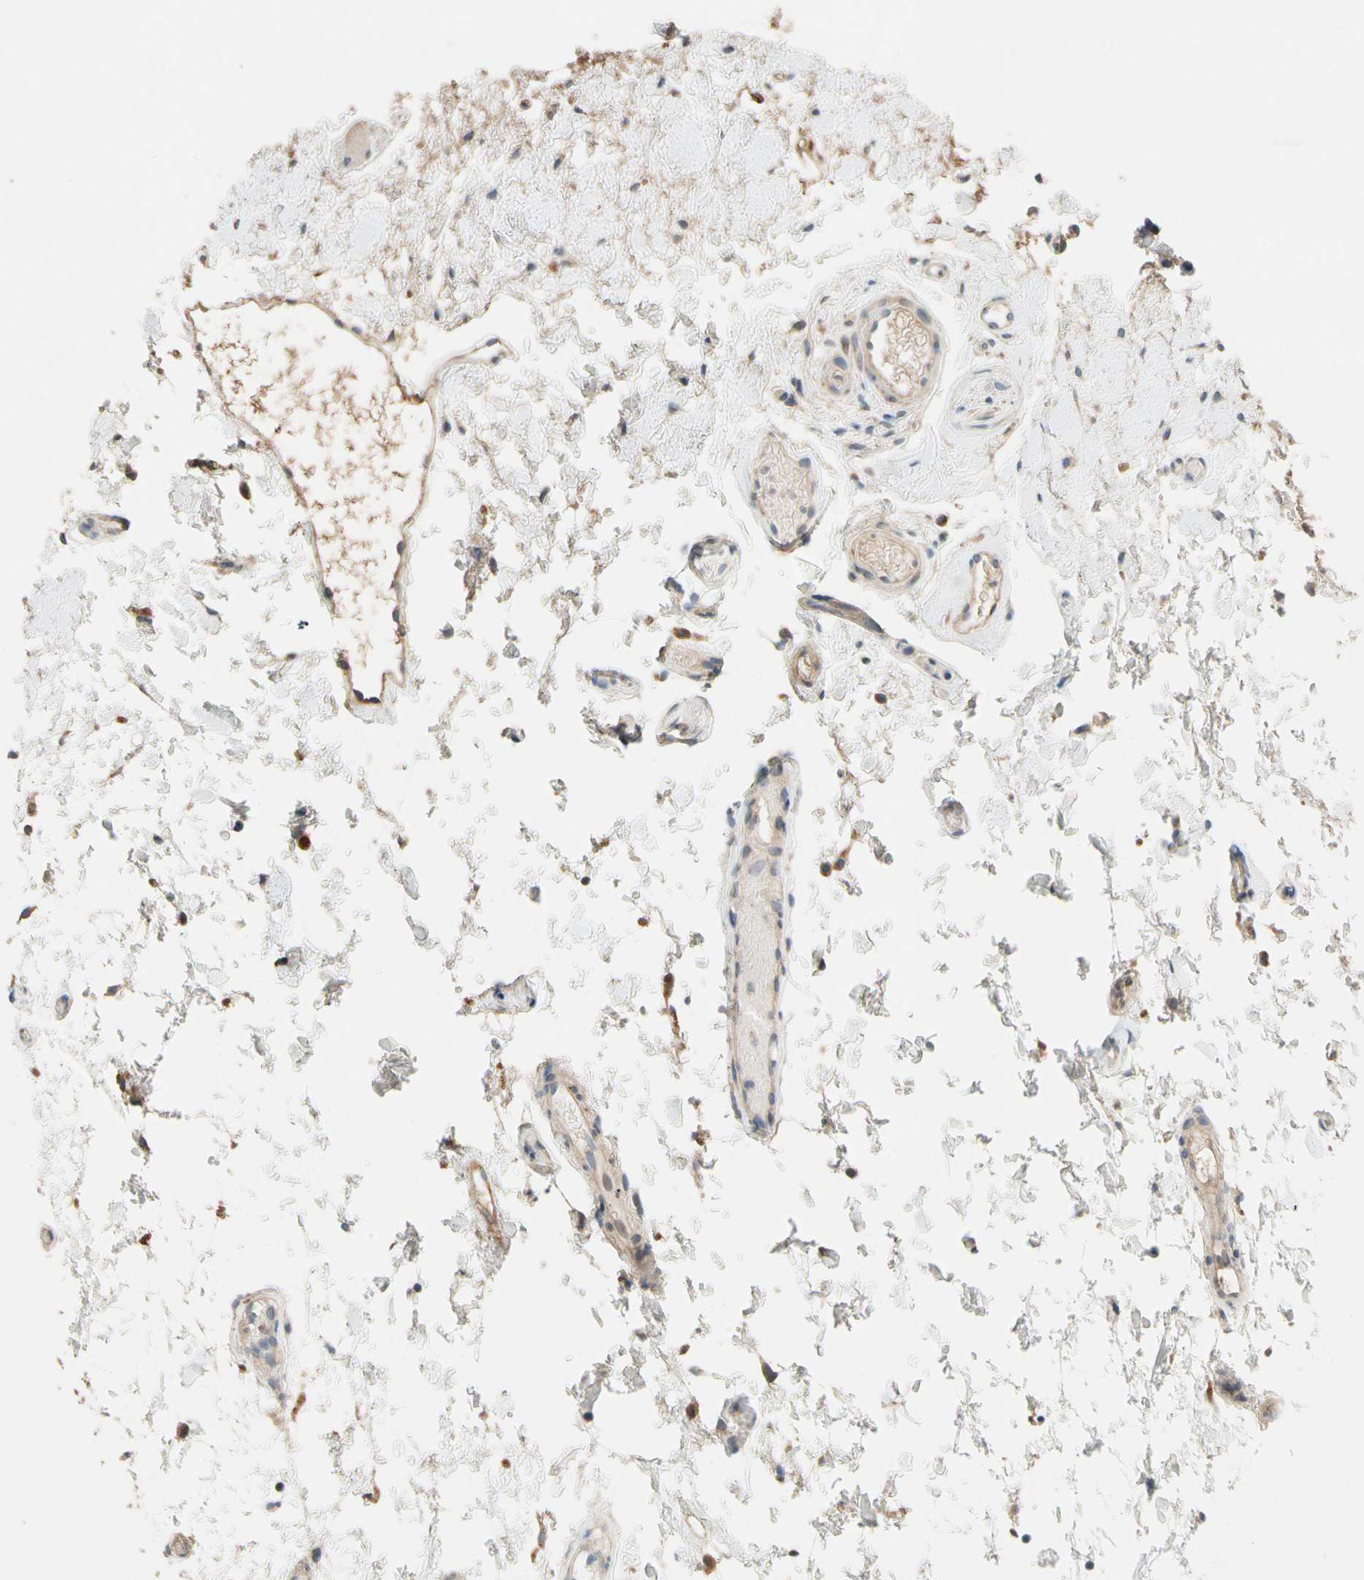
{"staining": {"intensity": "moderate", "quantity": "<25%", "location": "cytoplasmic/membranous"}, "tissue": "oral mucosa", "cell_type": "Squamous epithelial cells", "image_type": "normal", "snomed": [{"axis": "morphology", "description": "Normal tissue, NOS"}, {"axis": "morphology", "description": "Squamous cell carcinoma, NOS"}, {"axis": "topography", "description": "Skeletal muscle"}, {"axis": "topography", "description": "Oral tissue"}, {"axis": "topography", "description": "Head-Neck"}], "caption": "Brown immunohistochemical staining in benign oral mucosa demonstrates moderate cytoplasmic/membranous positivity in approximately <25% of squamous epithelial cells. Using DAB (brown) and hematoxylin (blue) stains, captured at high magnification using brightfield microscopy.", "gene": "USP12", "patient": {"sex": "male", "age": 71}}